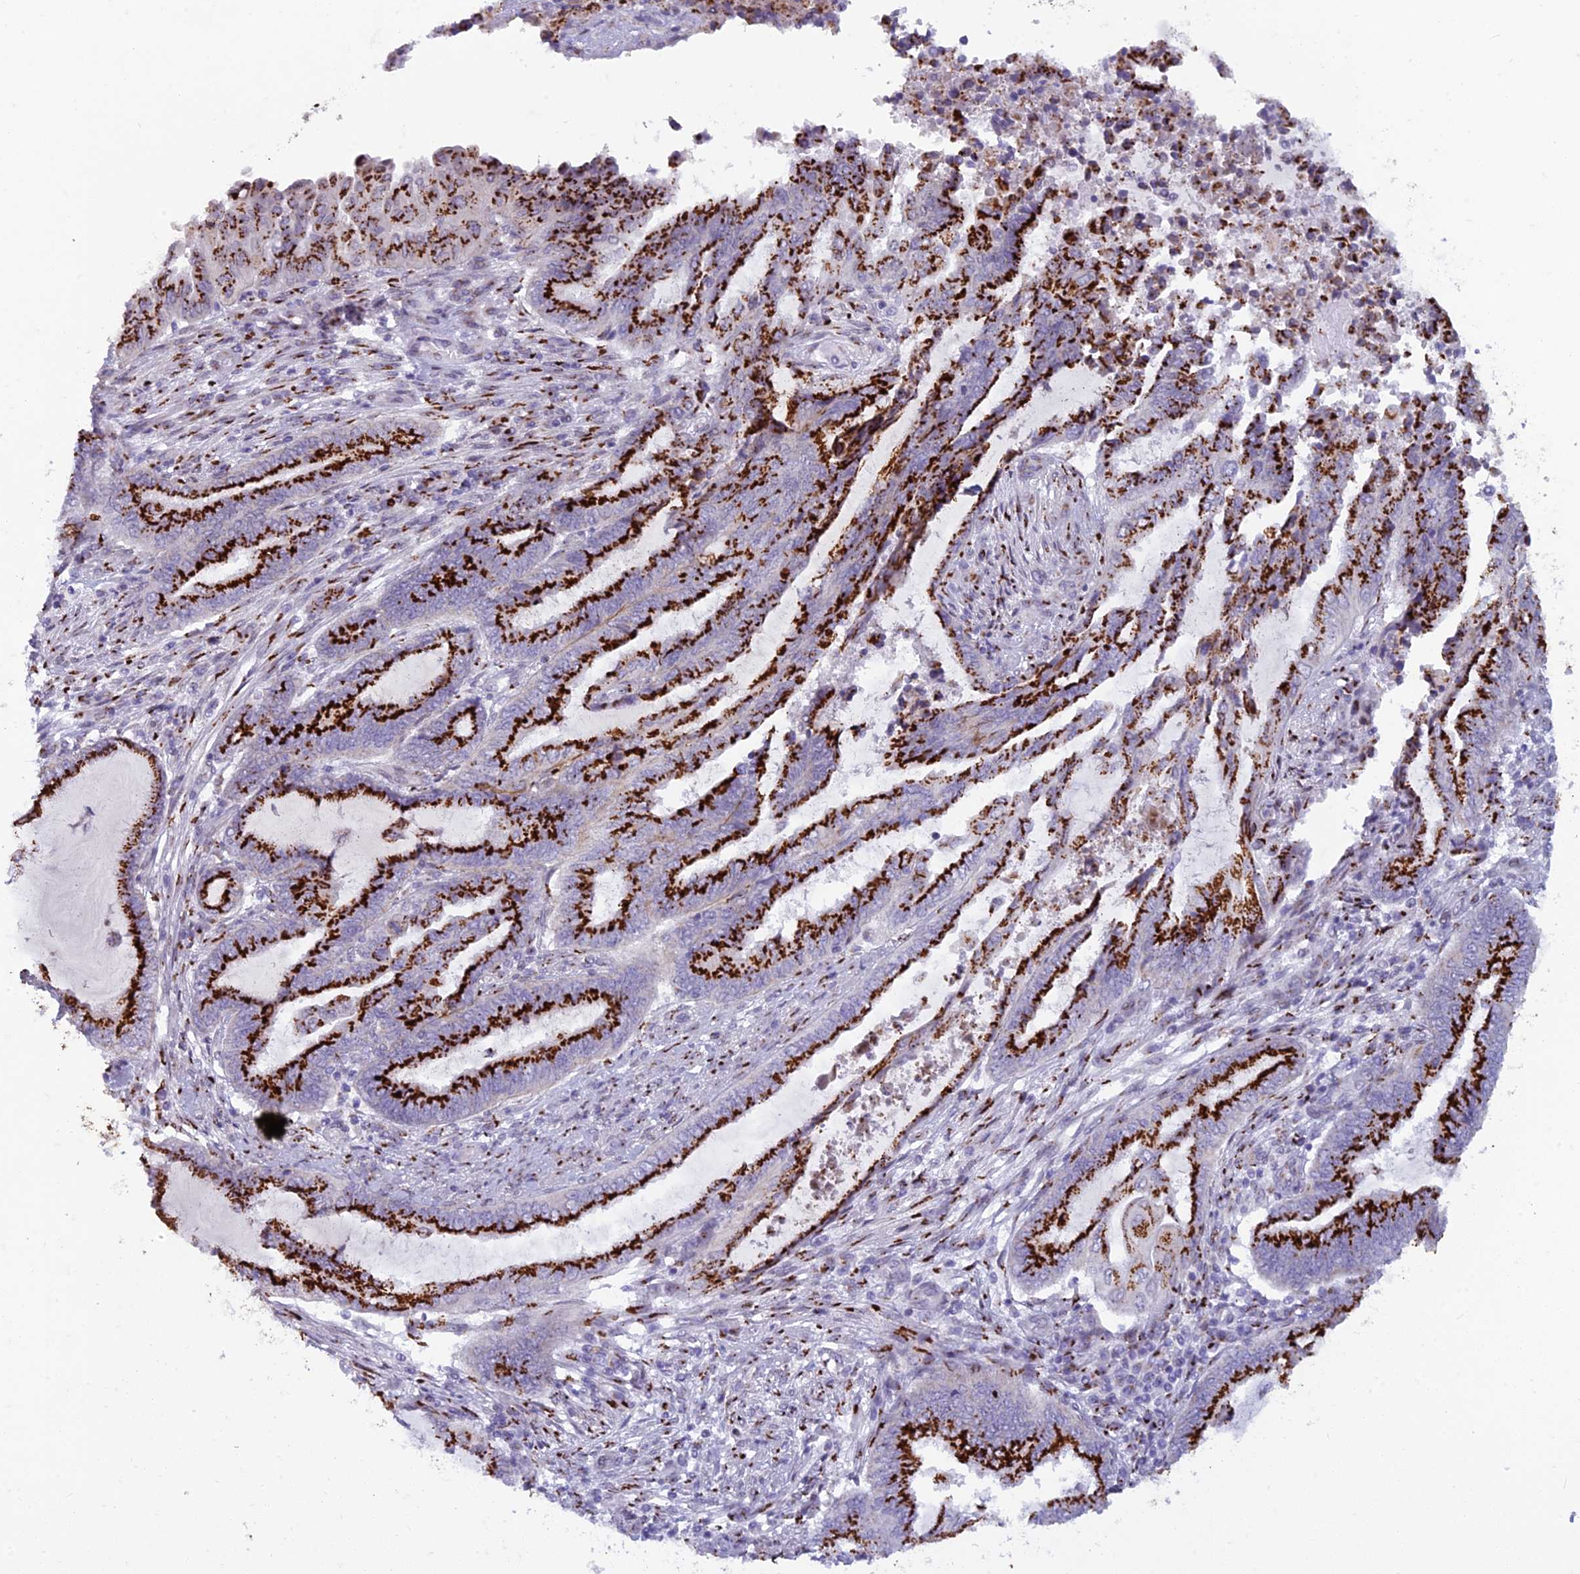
{"staining": {"intensity": "strong", "quantity": ">75%", "location": "cytoplasmic/membranous"}, "tissue": "endometrial cancer", "cell_type": "Tumor cells", "image_type": "cancer", "snomed": [{"axis": "morphology", "description": "Adenocarcinoma, NOS"}, {"axis": "topography", "description": "Uterus"}, {"axis": "topography", "description": "Endometrium"}], "caption": "The image displays staining of endometrial cancer (adenocarcinoma), revealing strong cytoplasmic/membranous protein staining (brown color) within tumor cells.", "gene": "FAM3C", "patient": {"sex": "female", "age": 70}}